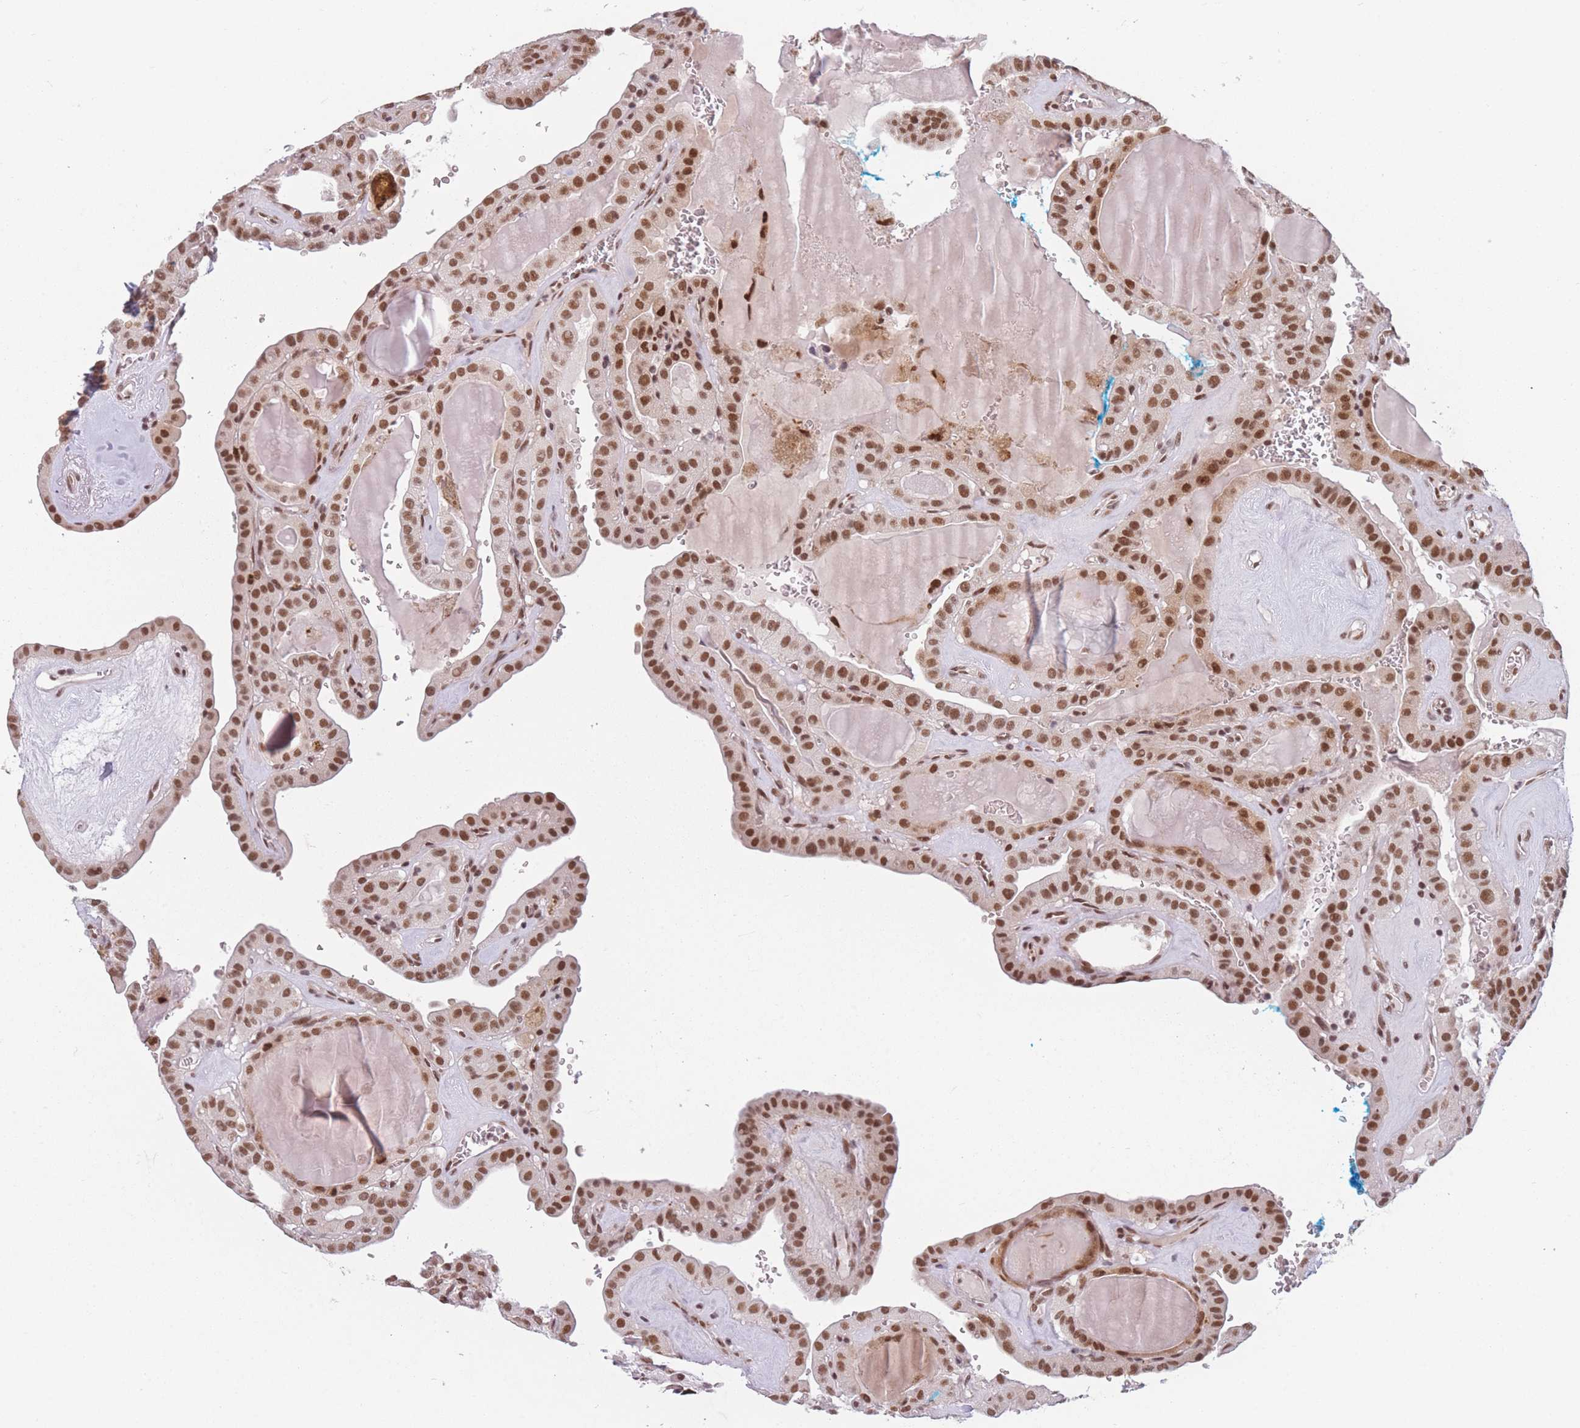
{"staining": {"intensity": "moderate", "quantity": ">75%", "location": "cytoplasmic/membranous,nuclear"}, "tissue": "thyroid cancer", "cell_type": "Tumor cells", "image_type": "cancer", "snomed": [{"axis": "morphology", "description": "Papillary adenocarcinoma, NOS"}, {"axis": "topography", "description": "Thyroid gland"}], "caption": "High-magnification brightfield microscopy of thyroid cancer stained with DAB (3,3'-diaminobenzidine) (brown) and counterstained with hematoxylin (blue). tumor cells exhibit moderate cytoplasmic/membranous and nuclear expression is present in about>75% of cells.", "gene": "SUPT6H", "patient": {"sex": "male", "age": 52}}